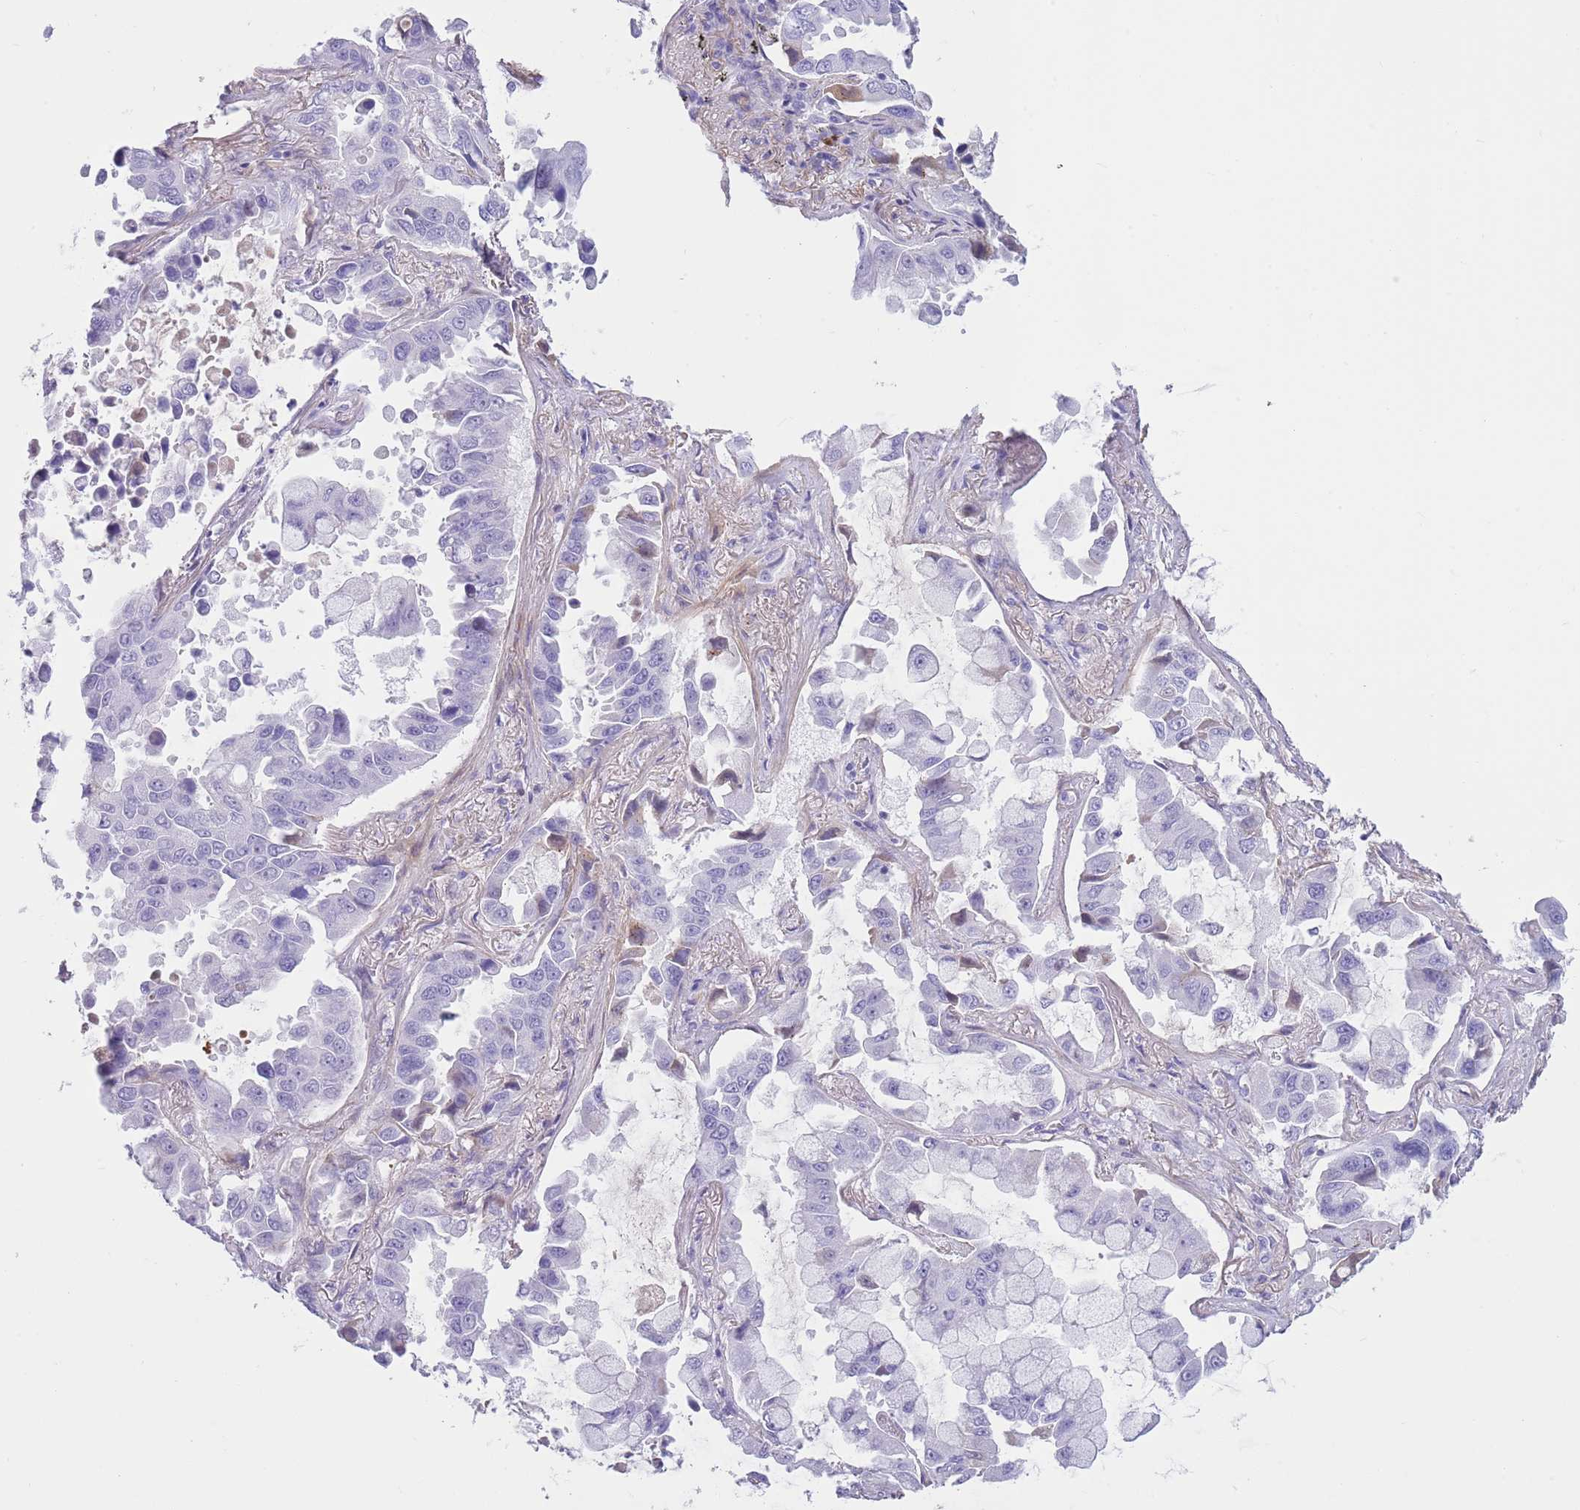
{"staining": {"intensity": "negative", "quantity": "none", "location": "none"}, "tissue": "lung cancer", "cell_type": "Tumor cells", "image_type": "cancer", "snomed": [{"axis": "morphology", "description": "Adenocarcinoma, NOS"}, {"axis": "topography", "description": "Lung"}], "caption": "Immunohistochemistry (IHC) photomicrograph of neoplastic tissue: human lung cancer stained with DAB reveals no significant protein staining in tumor cells. (Brightfield microscopy of DAB immunohistochemistry (IHC) at high magnification).", "gene": "LEPROTL1", "patient": {"sex": "male", "age": 64}}